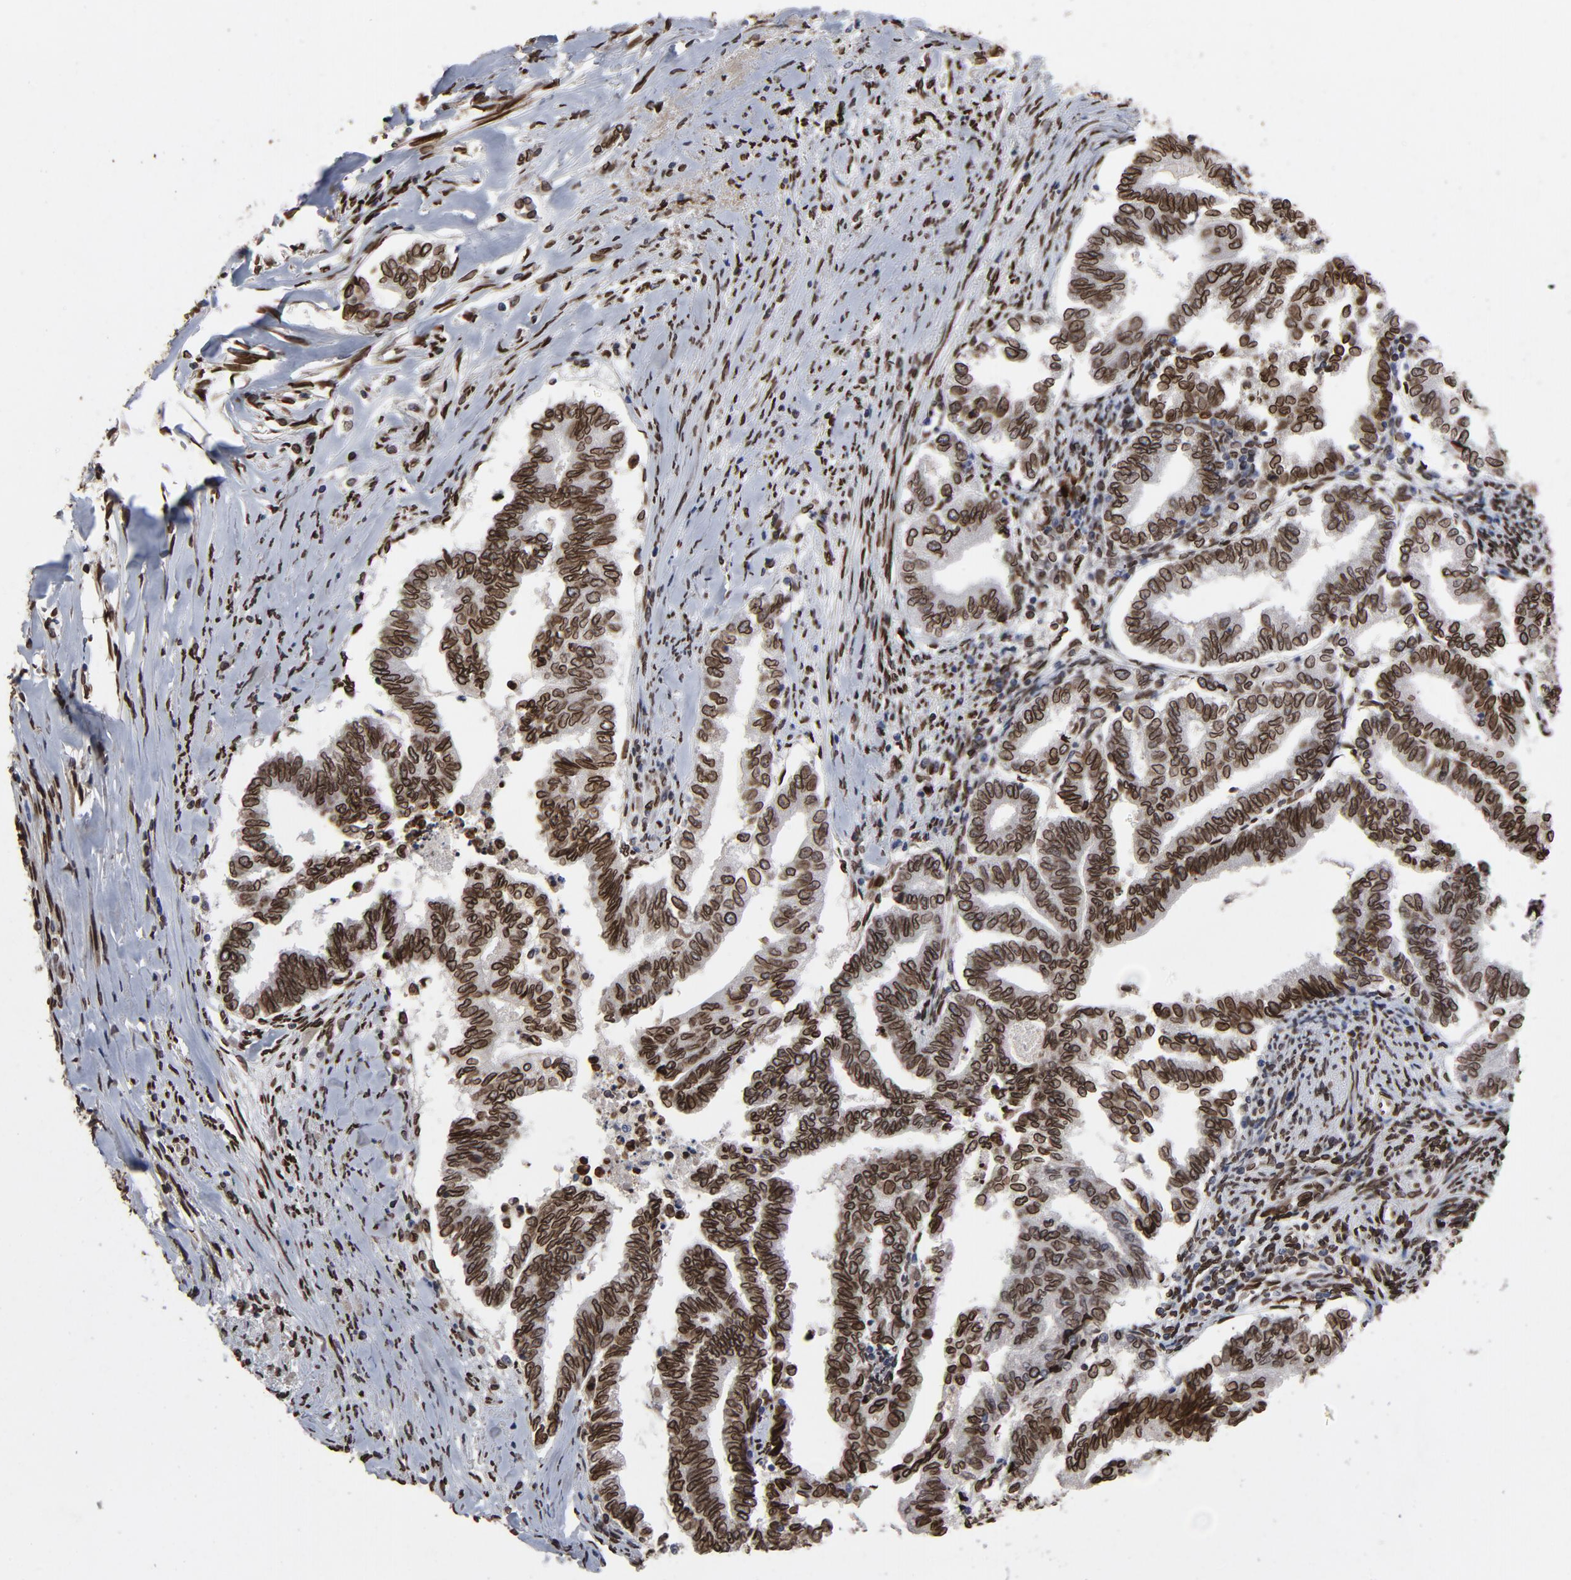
{"staining": {"intensity": "strong", "quantity": ">75%", "location": "cytoplasmic/membranous,nuclear"}, "tissue": "endometrial cancer", "cell_type": "Tumor cells", "image_type": "cancer", "snomed": [{"axis": "morphology", "description": "Adenocarcinoma, NOS"}, {"axis": "topography", "description": "Endometrium"}], "caption": "Immunohistochemistry image of human endometrial cancer (adenocarcinoma) stained for a protein (brown), which exhibits high levels of strong cytoplasmic/membranous and nuclear positivity in about >75% of tumor cells.", "gene": "LMNA", "patient": {"sex": "female", "age": 79}}